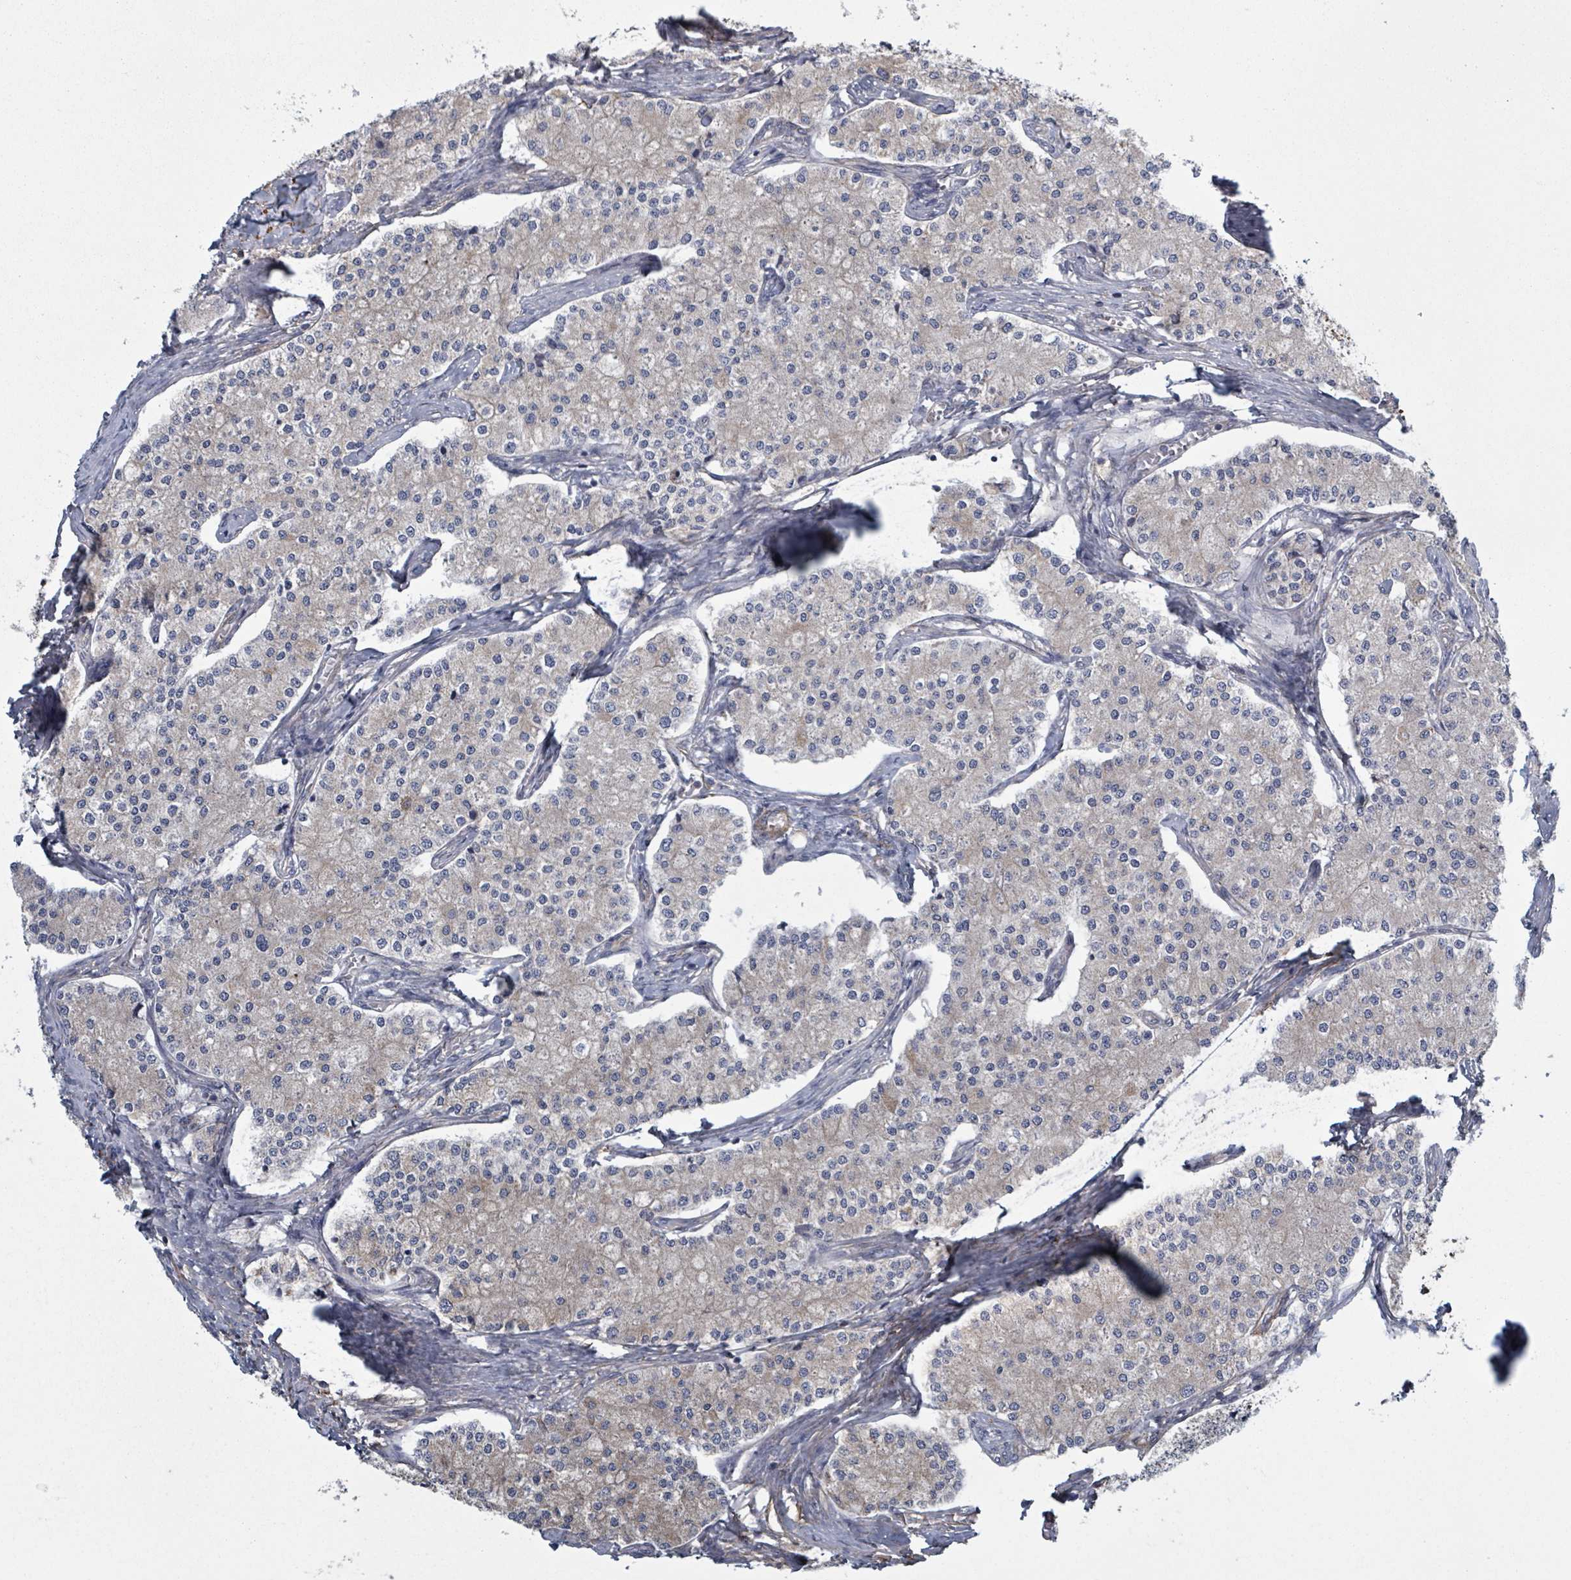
{"staining": {"intensity": "negative", "quantity": "none", "location": "none"}, "tissue": "carcinoid", "cell_type": "Tumor cells", "image_type": "cancer", "snomed": [{"axis": "morphology", "description": "Carcinoid, malignant, NOS"}, {"axis": "topography", "description": "Colon"}], "caption": "A histopathology image of human carcinoid is negative for staining in tumor cells. Brightfield microscopy of immunohistochemistry (IHC) stained with DAB (3,3'-diaminobenzidine) (brown) and hematoxylin (blue), captured at high magnification.", "gene": "ADCK1", "patient": {"sex": "female", "age": 52}}